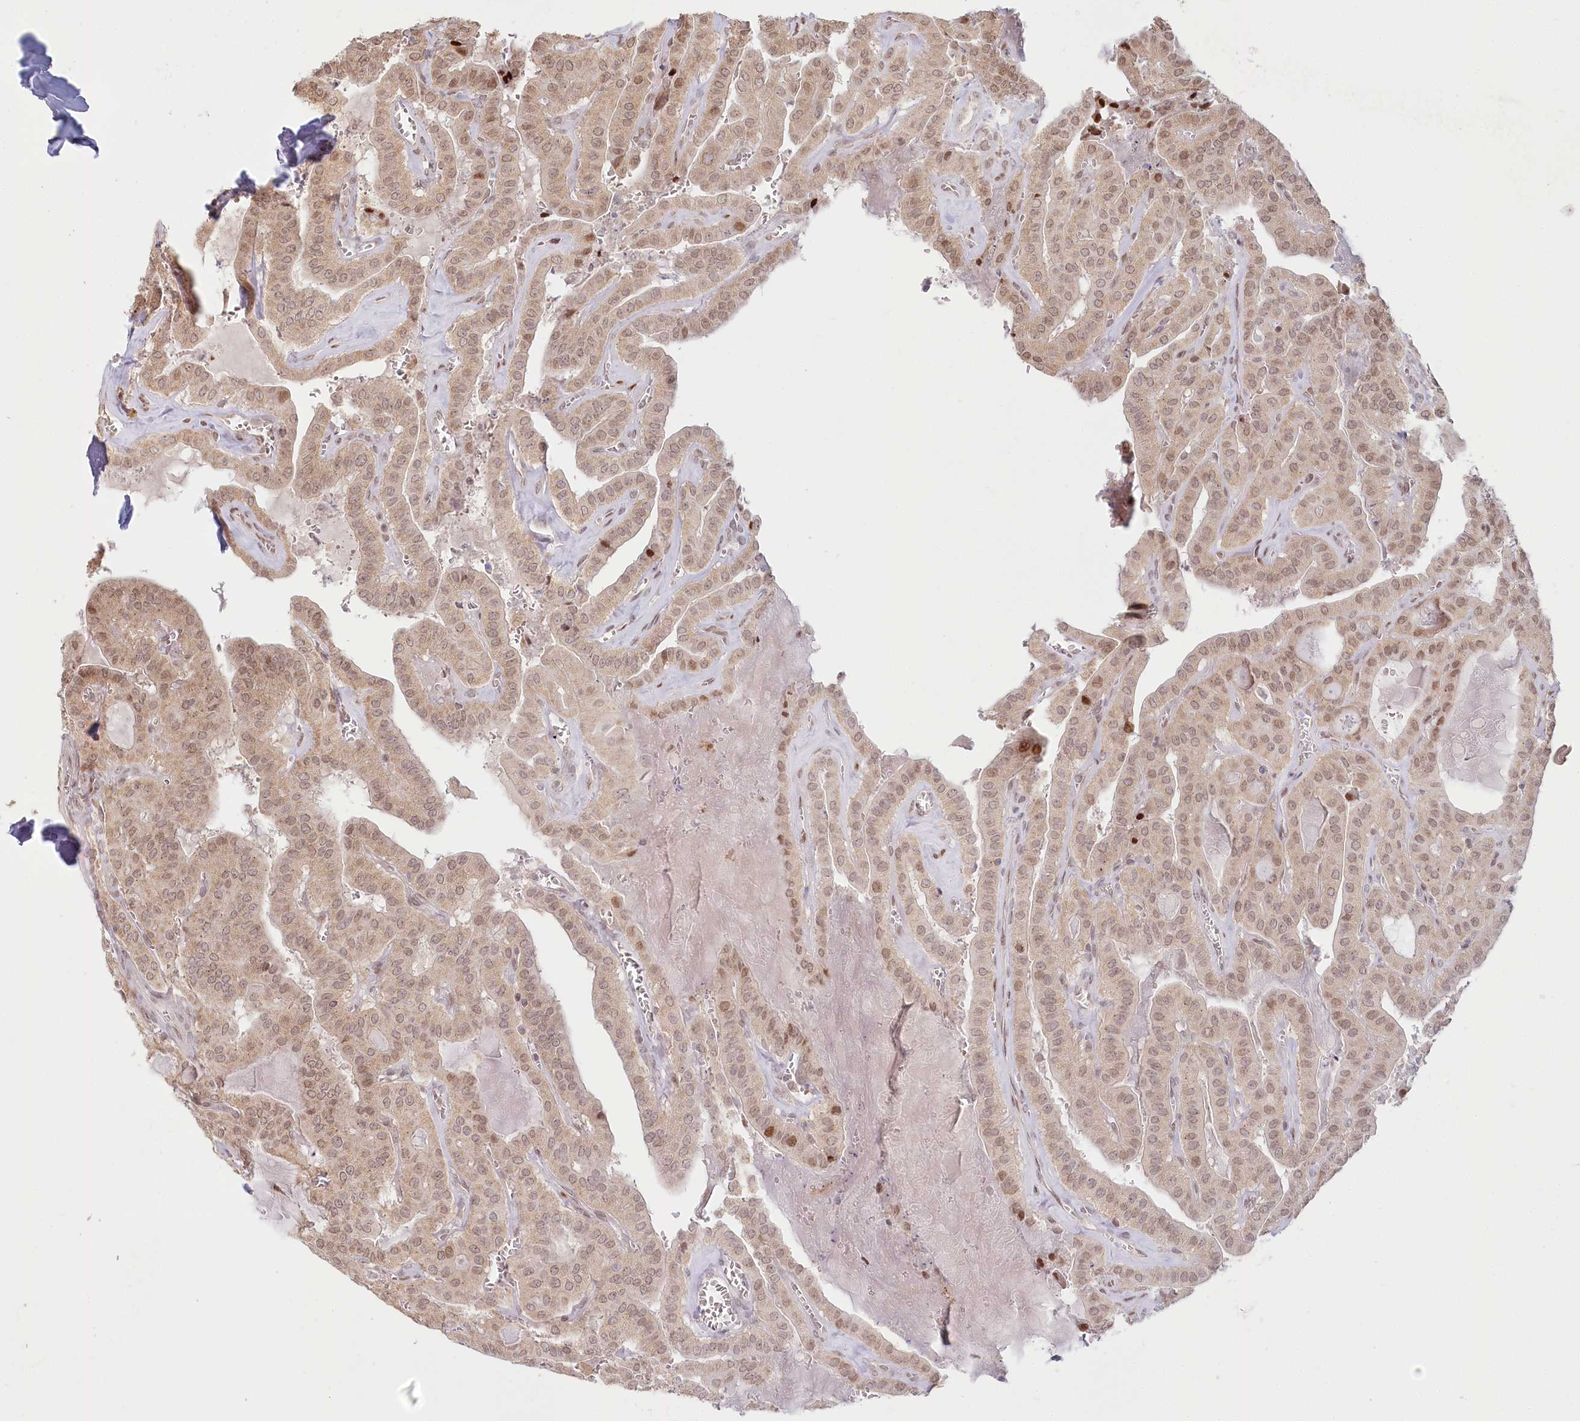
{"staining": {"intensity": "moderate", "quantity": ">75%", "location": "cytoplasmic/membranous,nuclear"}, "tissue": "thyroid cancer", "cell_type": "Tumor cells", "image_type": "cancer", "snomed": [{"axis": "morphology", "description": "Papillary adenocarcinoma, NOS"}, {"axis": "topography", "description": "Thyroid gland"}], "caption": "IHC of papillary adenocarcinoma (thyroid) exhibits medium levels of moderate cytoplasmic/membranous and nuclear positivity in about >75% of tumor cells.", "gene": "PYURF", "patient": {"sex": "male", "age": 52}}